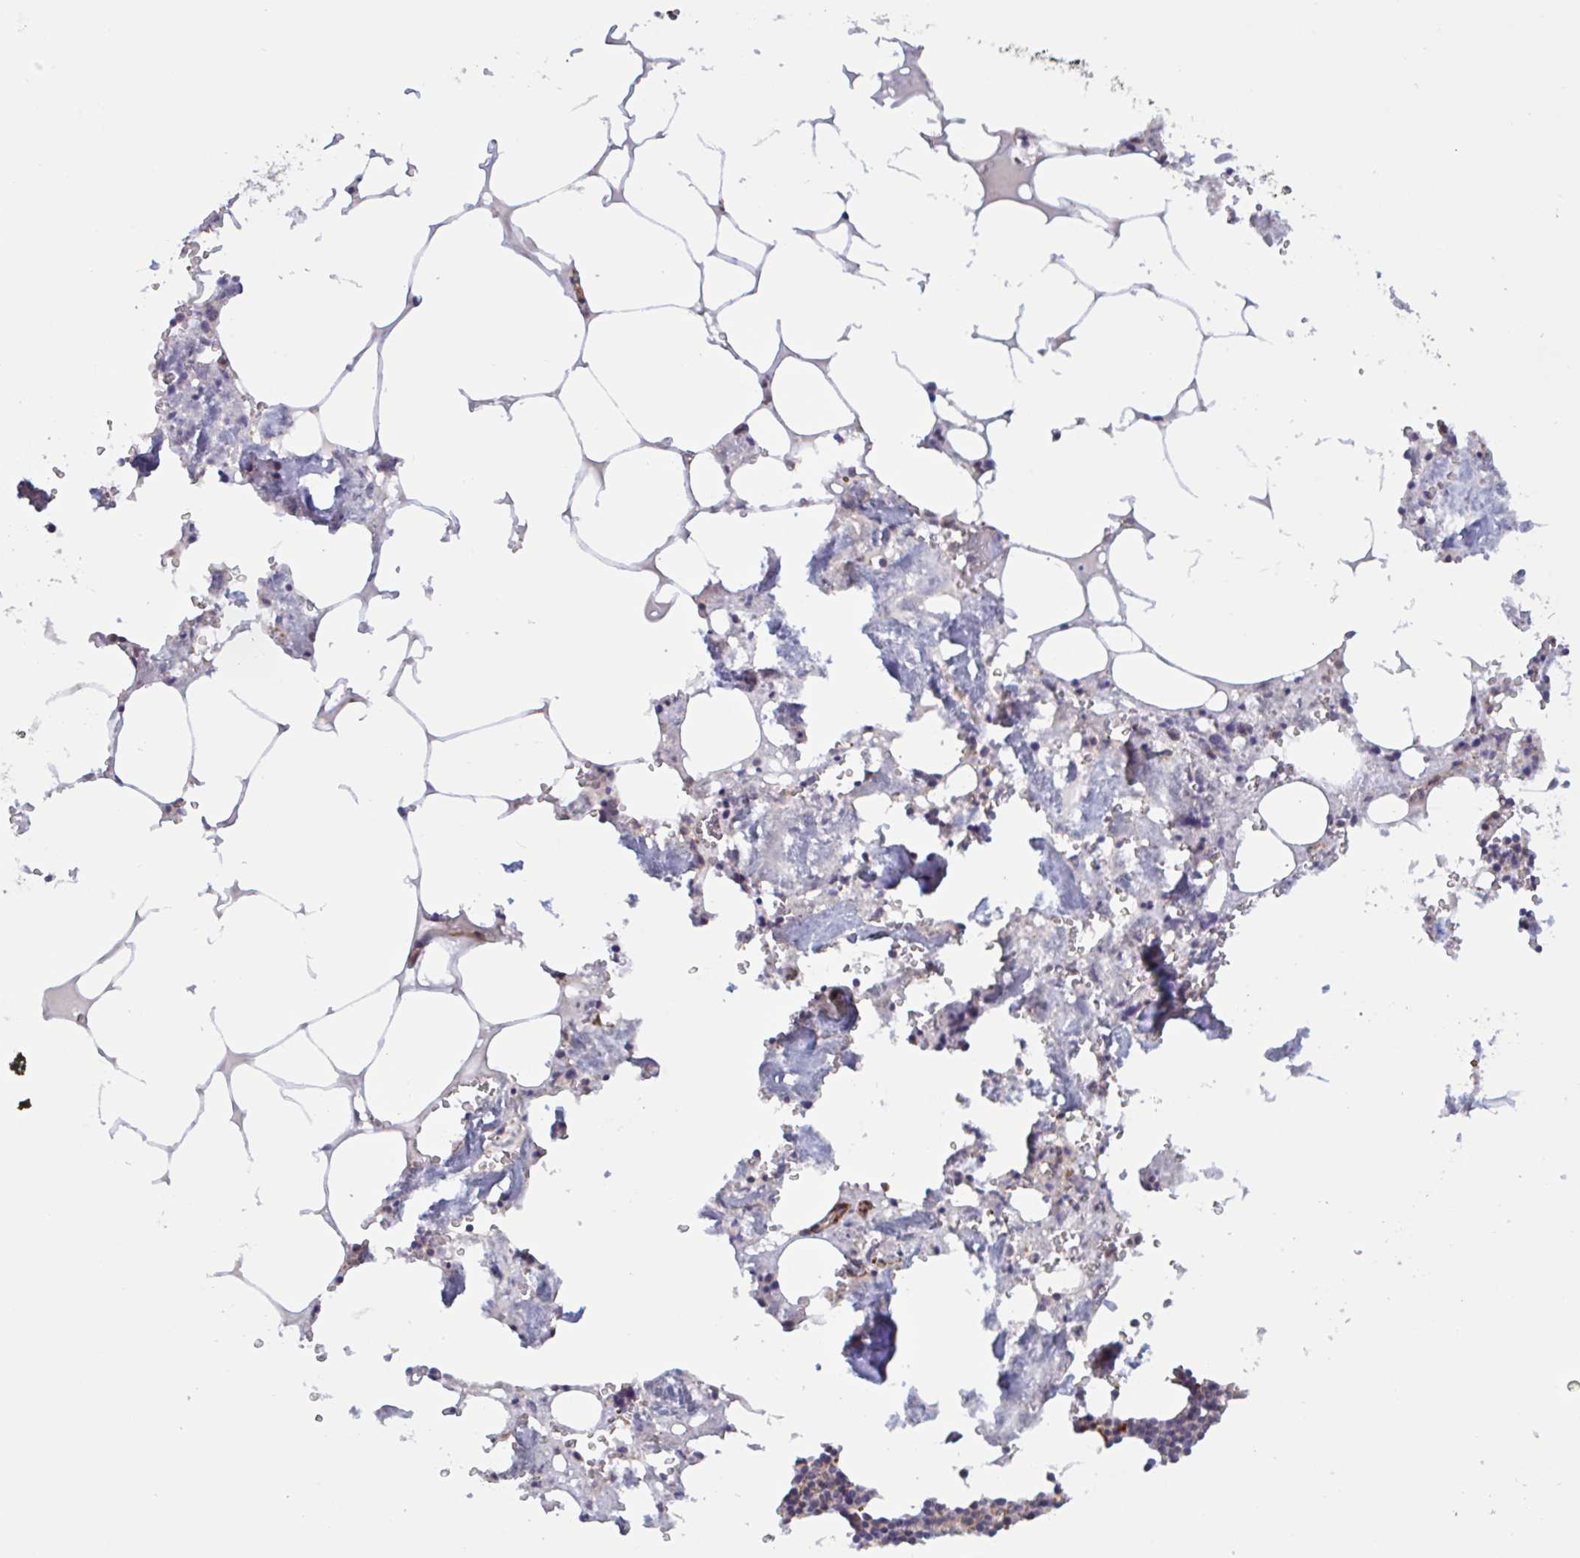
{"staining": {"intensity": "strong", "quantity": "<25%", "location": "cytoplasmic/membranous"}, "tissue": "bone marrow", "cell_type": "Hematopoietic cells", "image_type": "normal", "snomed": [{"axis": "morphology", "description": "Normal tissue, NOS"}, {"axis": "topography", "description": "Bone marrow"}], "caption": "This histopathology image shows normal bone marrow stained with IHC to label a protein in brown. The cytoplasmic/membranous of hematopoietic cells show strong positivity for the protein. Nuclei are counter-stained blue.", "gene": "SHISA7", "patient": {"sex": "male", "age": 54}}